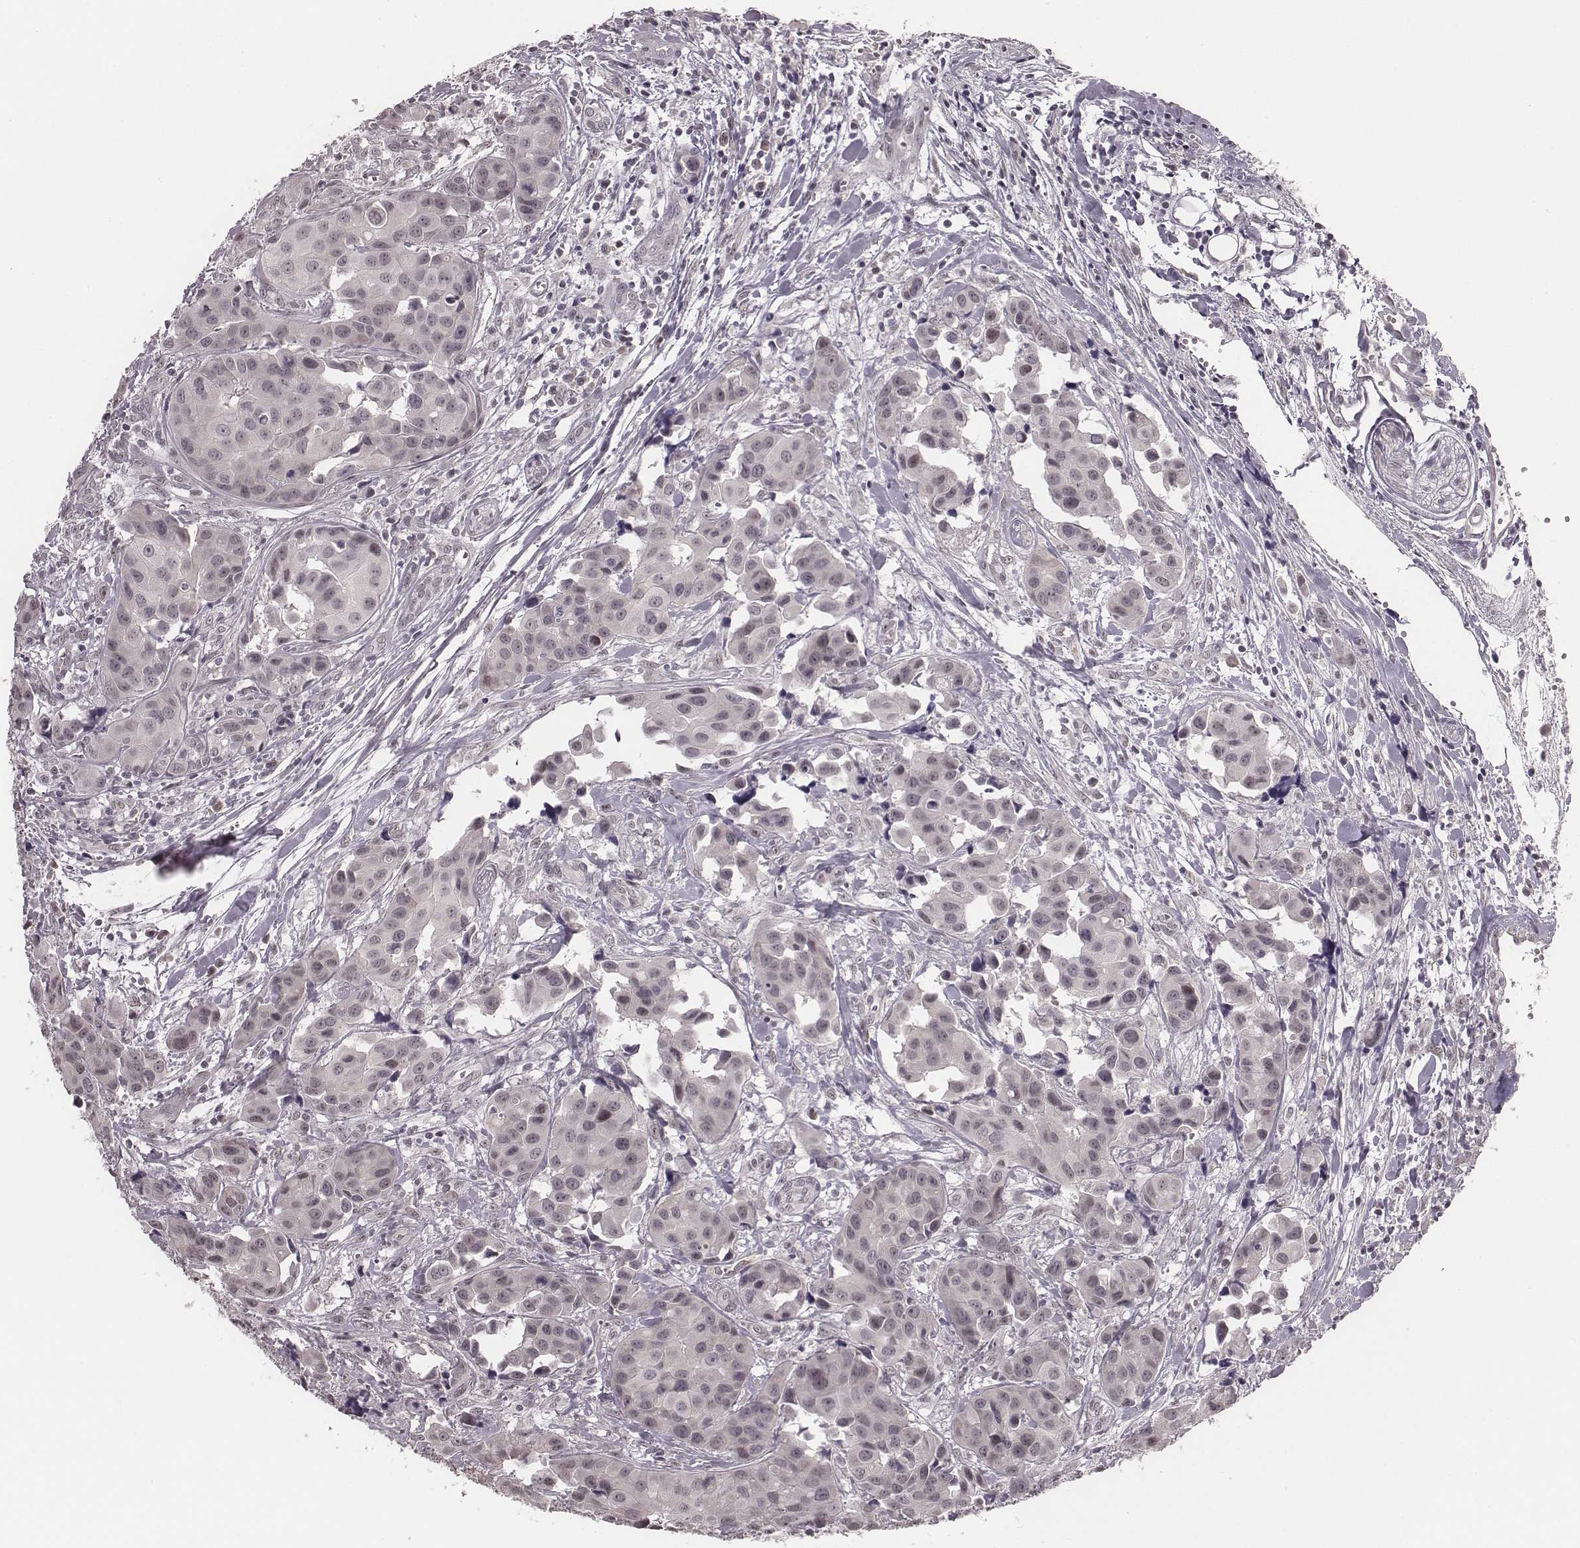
{"staining": {"intensity": "negative", "quantity": "none", "location": "none"}, "tissue": "head and neck cancer", "cell_type": "Tumor cells", "image_type": "cancer", "snomed": [{"axis": "morphology", "description": "Adenocarcinoma, NOS"}, {"axis": "topography", "description": "Head-Neck"}], "caption": "Immunohistochemistry (IHC) histopathology image of human head and neck cancer (adenocarcinoma) stained for a protein (brown), which exhibits no positivity in tumor cells.", "gene": "RPGRIP1", "patient": {"sex": "male", "age": 76}}